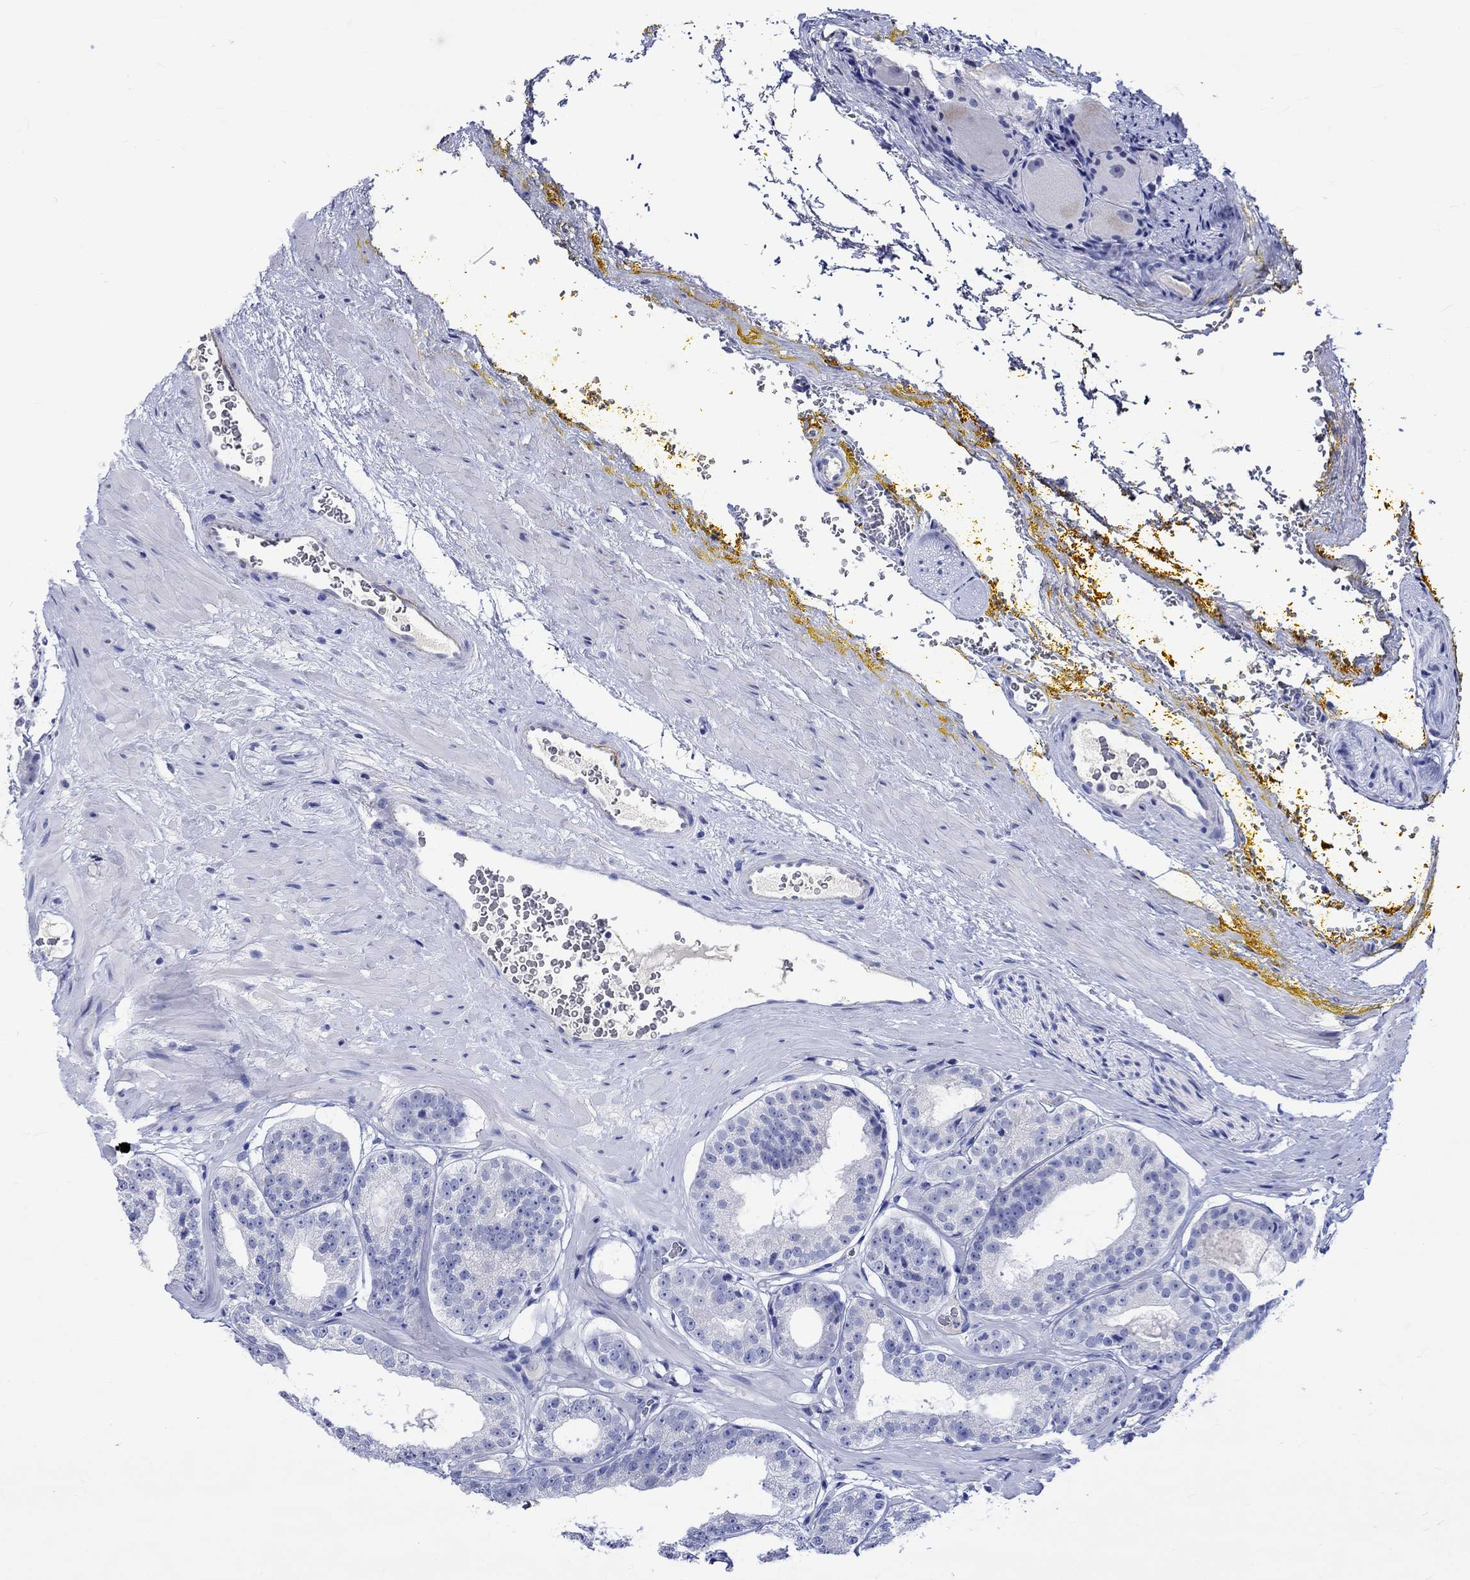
{"staining": {"intensity": "negative", "quantity": "none", "location": "none"}, "tissue": "prostate cancer", "cell_type": "Tumor cells", "image_type": "cancer", "snomed": [{"axis": "morphology", "description": "Adenocarcinoma, Low grade"}, {"axis": "topography", "description": "Prostate"}], "caption": "There is no significant expression in tumor cells of prostate cancer (adenocarcinoma (low-grade)). (DAB IHC visualized using brightfield microscopy, high magnification).", "gene": "KLHL35", "patient": {"sex": "male", "age": 60}}